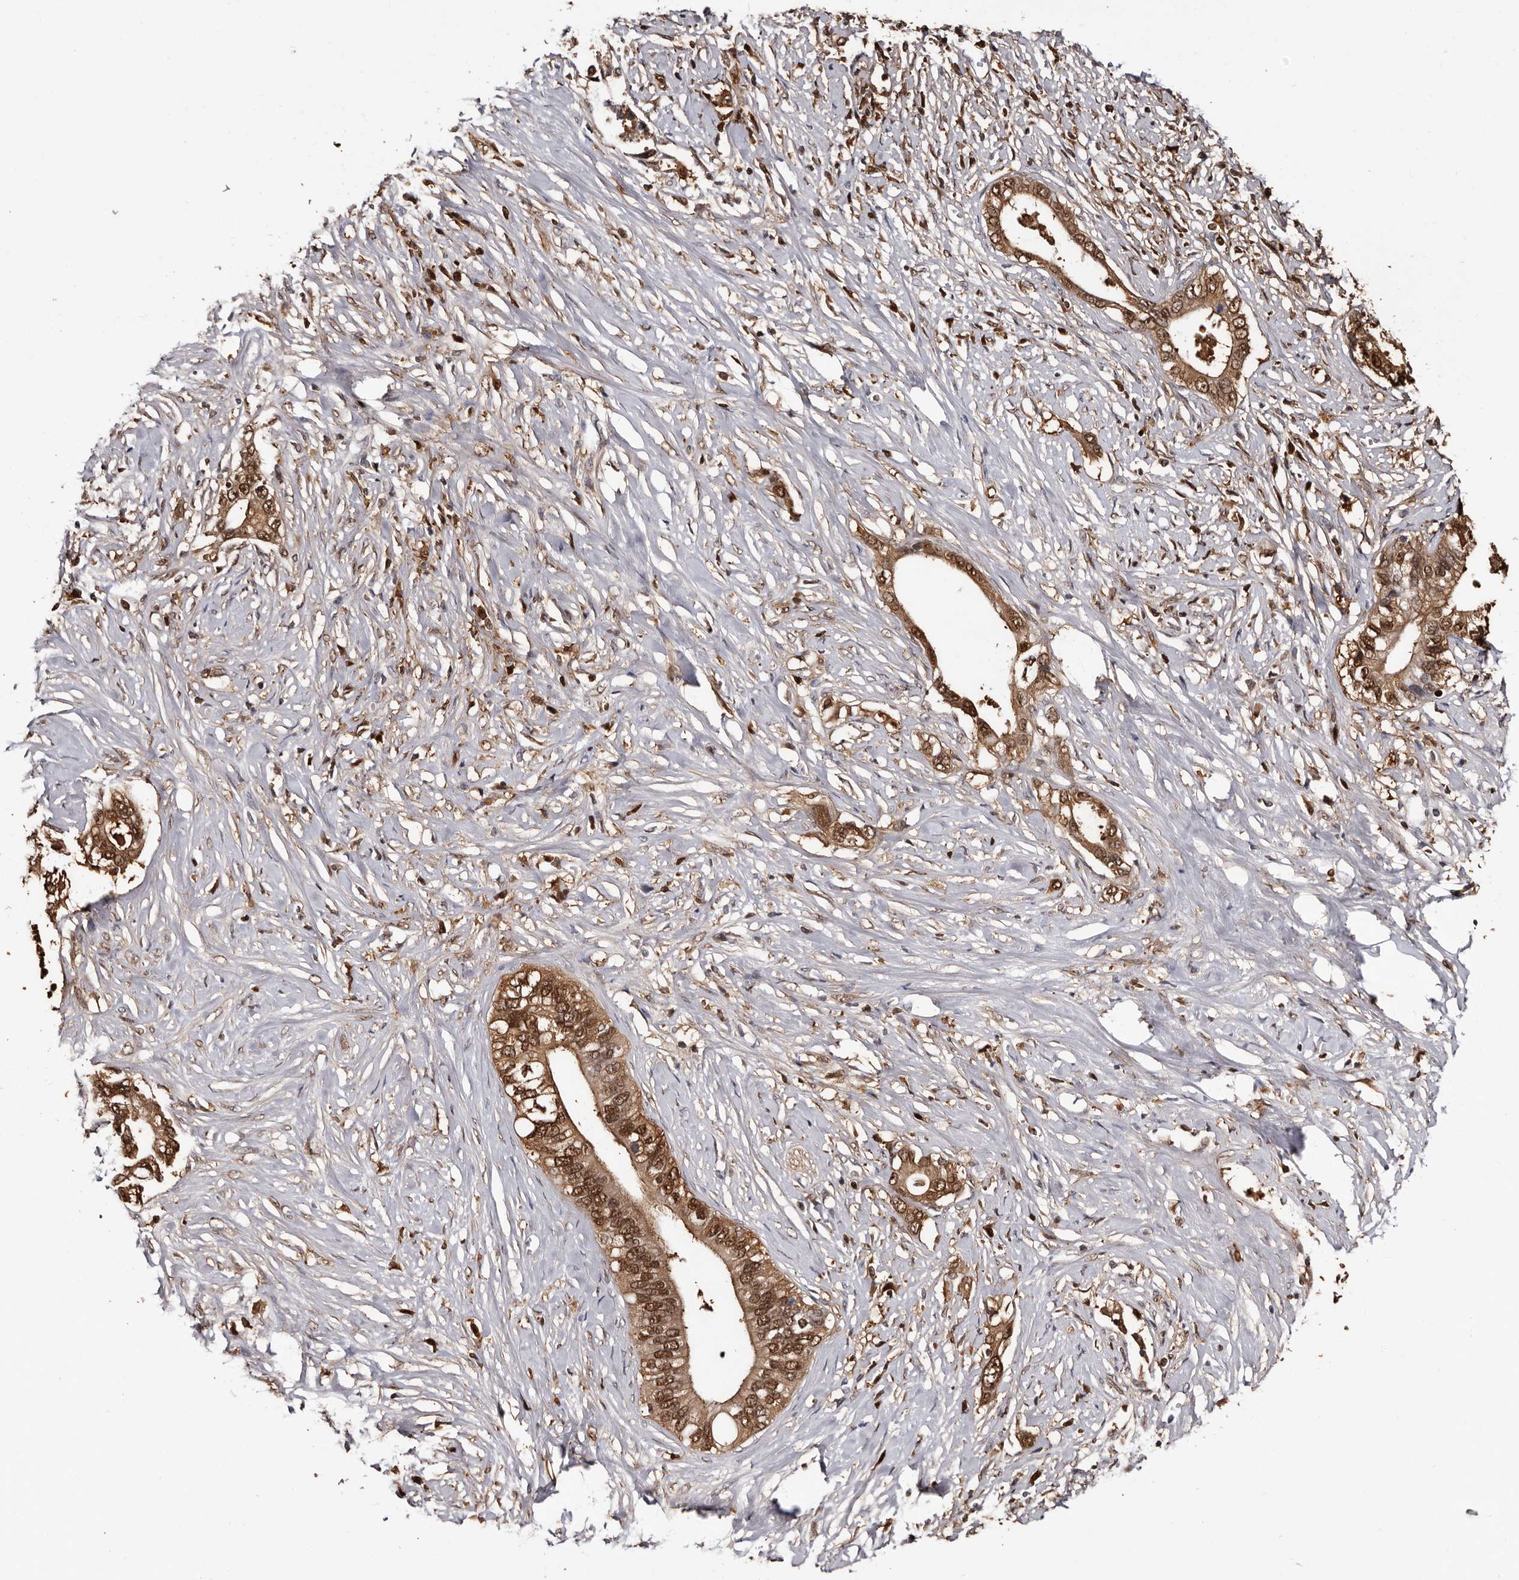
{"staining": {"intensity": "moderate", "quantity": ">75%", "location": "cytoplasmic/membranous,nuclear"}, "tissue": "pancreatic cancer", "cell_type": "Tumor cells", "image_type": "cancer", "snomed": [{"axis": "morphology", "description": "Normal tissue, NOS"}, {"axis": "morphology", "description": "Adenocarcinoma, NOS"}, {"axis": "topography", "description": "Pancreas"}, {"axis": "topography", "description": "Peripheral nerve tissue"}], "caption": "The image shows a brown stain indicating the presence of a protein in the cytoplasmic/membranous and nuclear of tumor cells in pancreatic cancer (adenocarcinoma).", "gene": "DNPH1", "patient": {"sex": "male", "age": 59}}